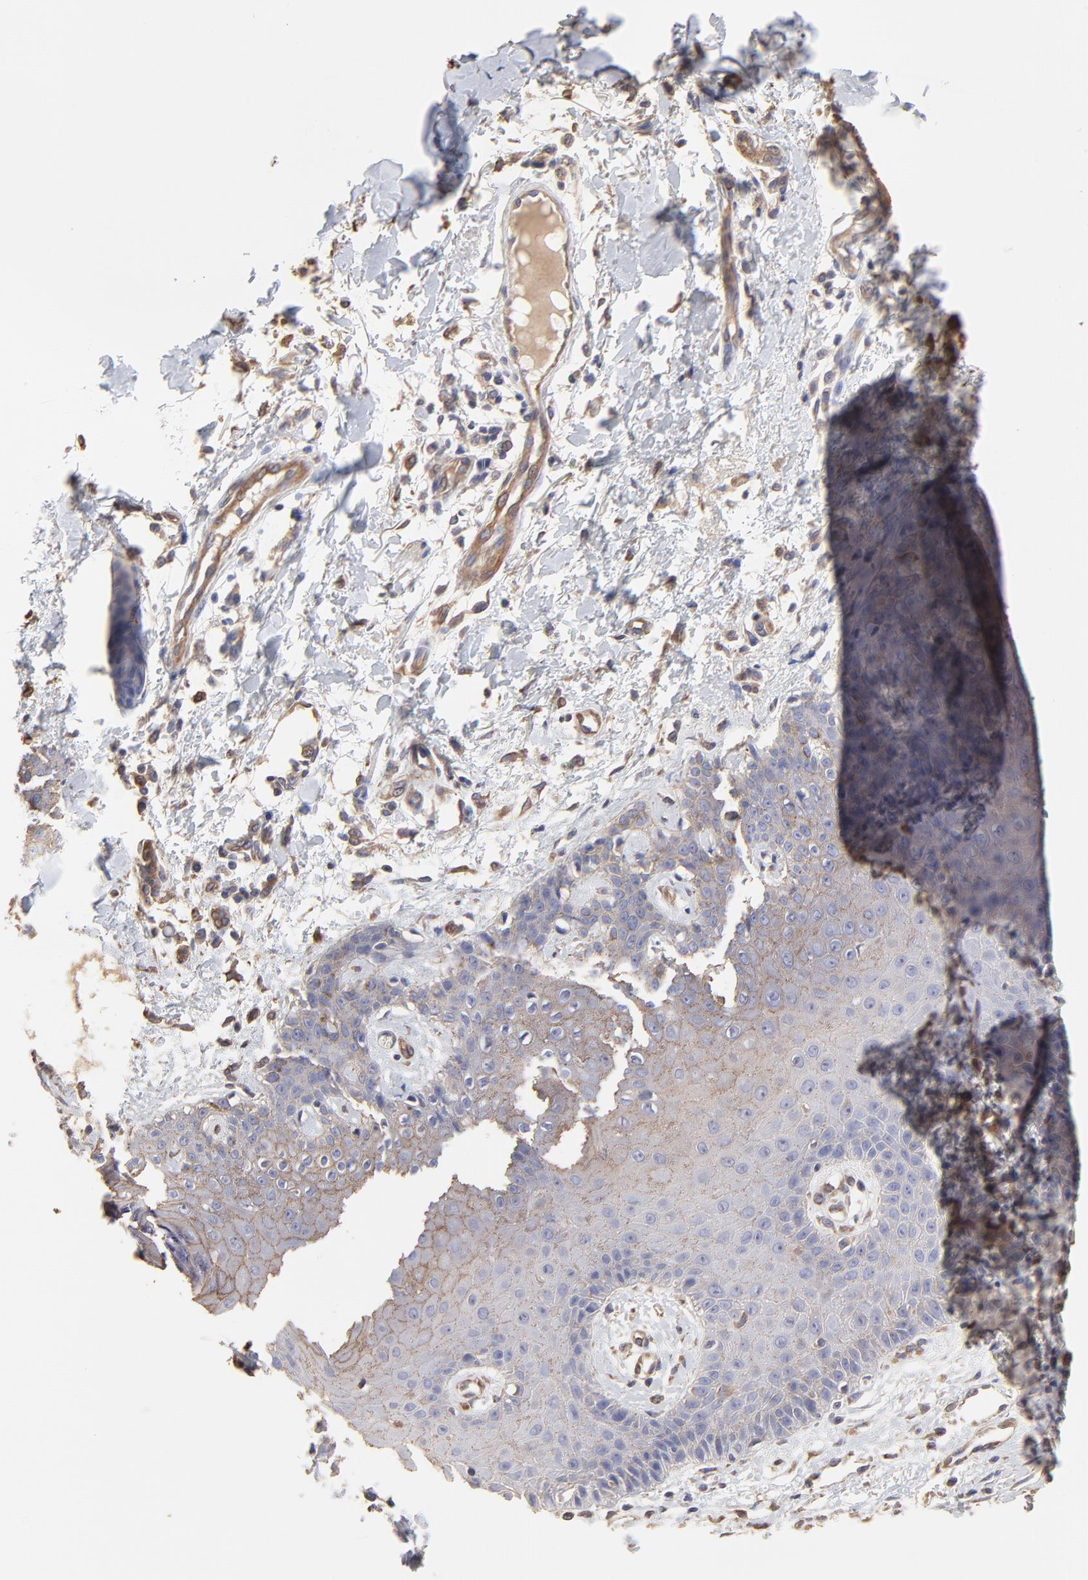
{"staining": {"intensity": "weak", "quantity": ">75%", "location": "cytoplasmic/membranous"}, "tissue": "skin cancer", "cell_type": "Tumor cells", "image_type": "cancer", "snomed": [{"axis": "morphology", "description": "Basal cell carcinoma"}, {"axis": "topography", "description": "Skin"}], "caption": "Skin cancer stained with a protein marker exhibits weak staining in tumor cells.", "gene": "LRCH2", "patient": {"sex": "male", "age": 67}}